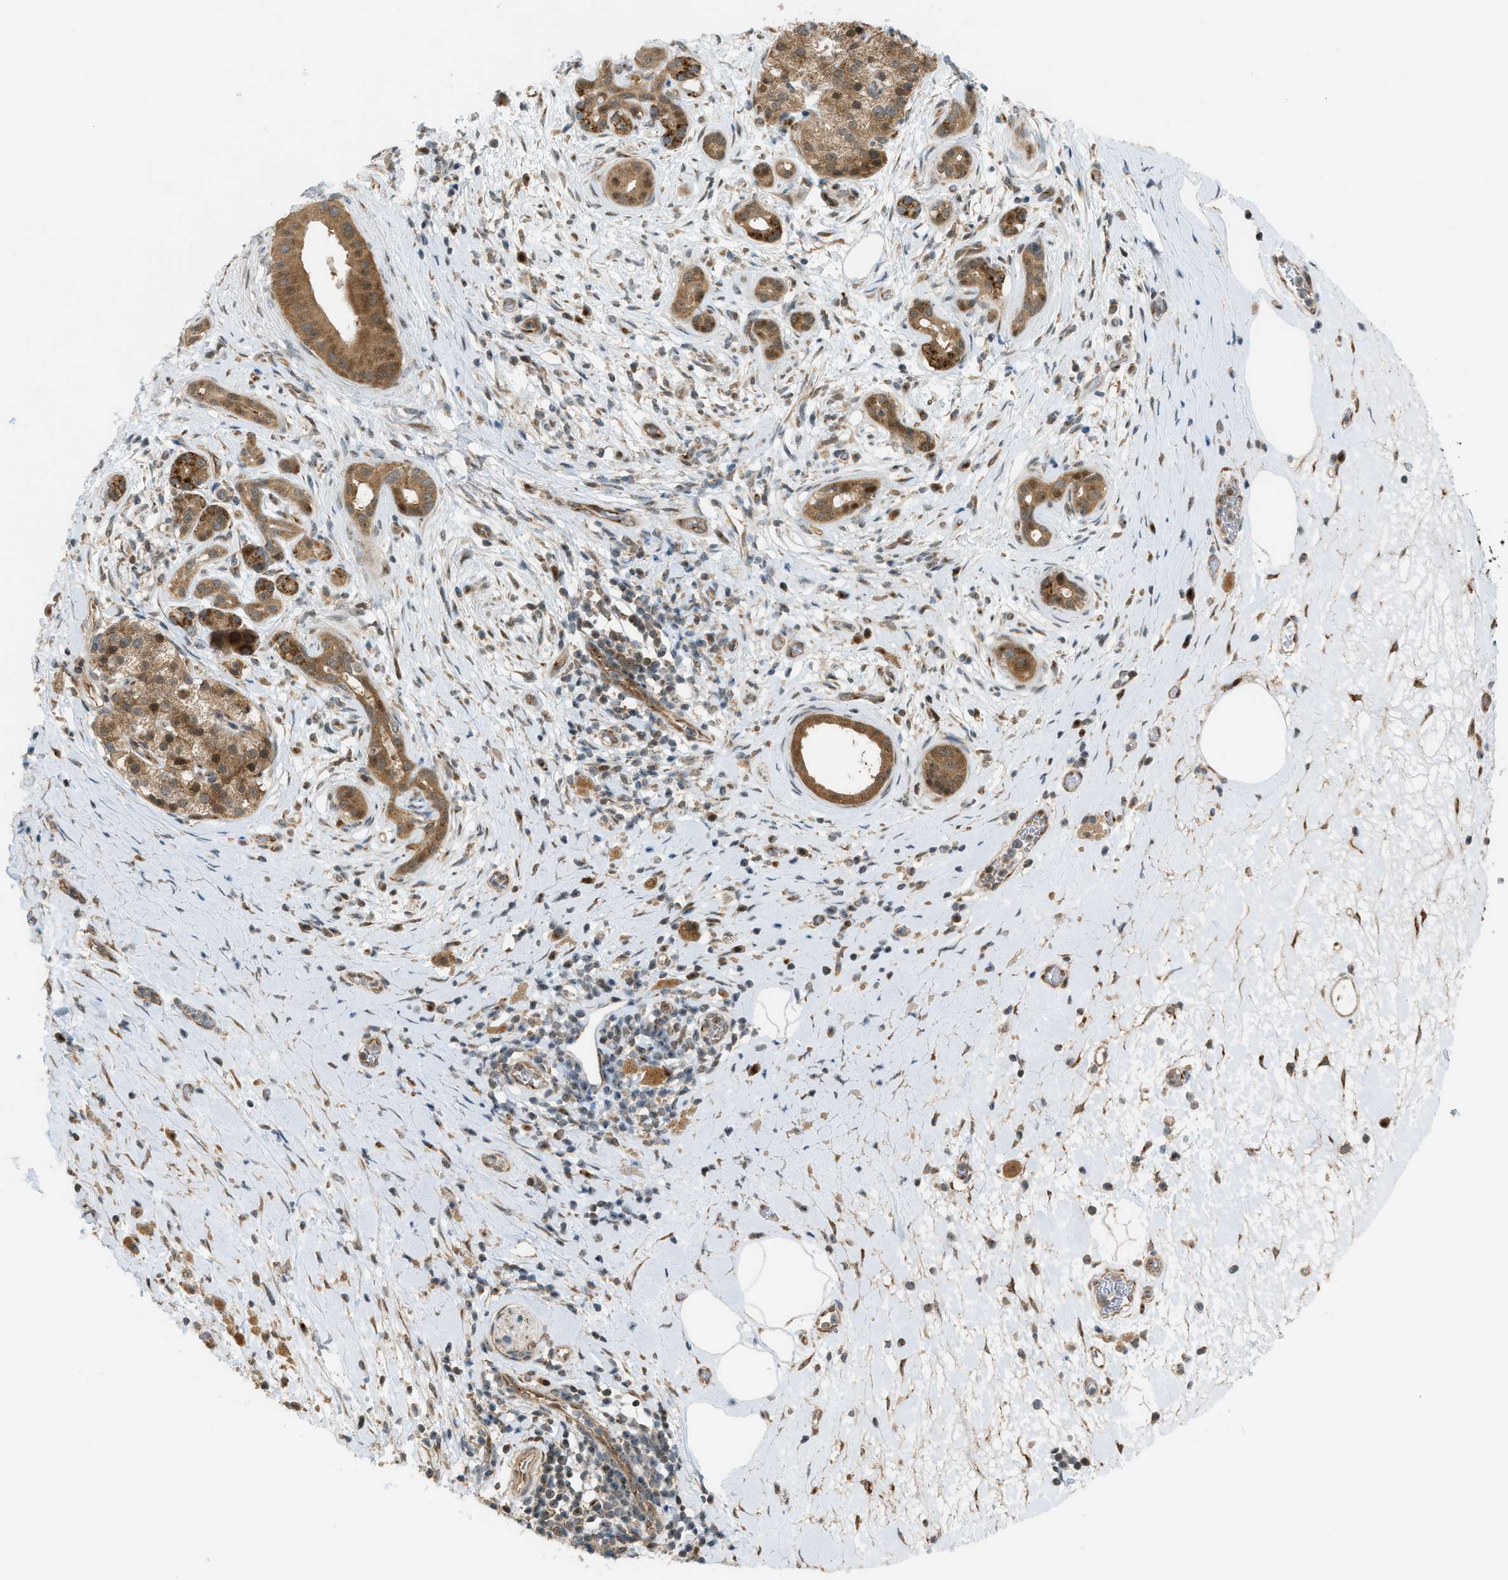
{"staining": {"intensity": "moderate", "quantity": ">75%", "location": "cytoplasmic/membranous,nuclear"}, "tissue": "pancreatic cancer", "cell_type": "Tumor cells", "image_type": "cancer", "snomed": [{"axis": "morphology", "description": "Adenocarcinoma, NOS"}, {"axis": "topography", "description": "Pancreas"}], "caption": "DAB immunohistochemical staining of human adenocarcinoma (pancreatic) demonstrates moderate cytoplasmic/membranous and nuclear protein positivity in approximately >75% of tumor cells. Nuclei are stained in blue.", "gene": "CCDC186", "patient": {"sex": "male", "age": 55}}